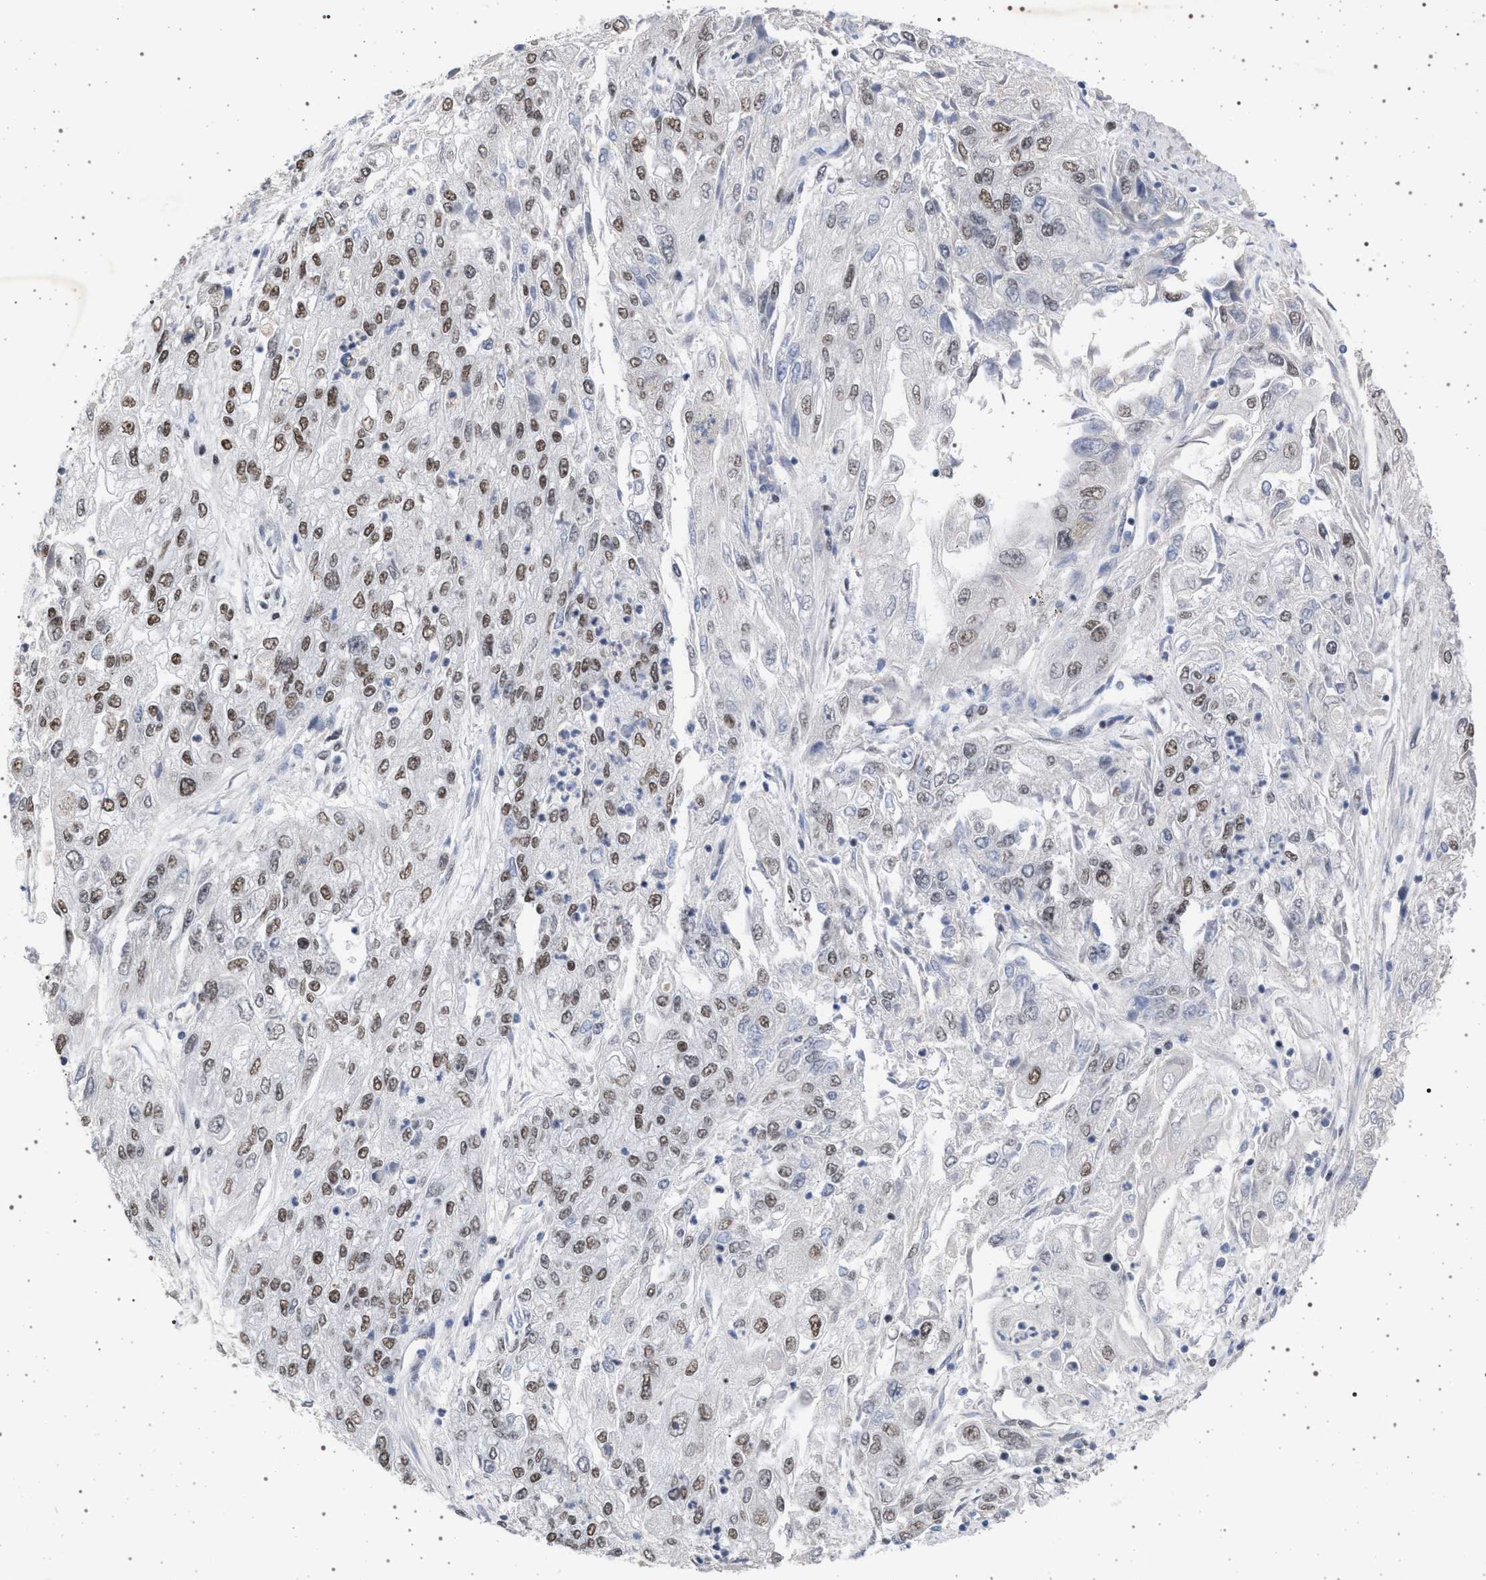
{"staining": {"intensity": "moderate", "quantity": ">75%", "location": "nuclear"}, "tissue": "endometrial cancer", "cell_type": "Tumor cells", "image_type": "cancer", "snomed": [{"axis": "morphology", "description": "Adenocarcinoma, NOS"}, {"axis": "topography", "description": "Endometrium"}], "caption": "About >75% of tumor cells in human endometrial cancer (adenocarcinoma) reveal moderate nuclear protein positivity as visualized by brown immunohistochemical staining.", "gene": "PHF12", "patient": {"sex": "female", "age": 49}}